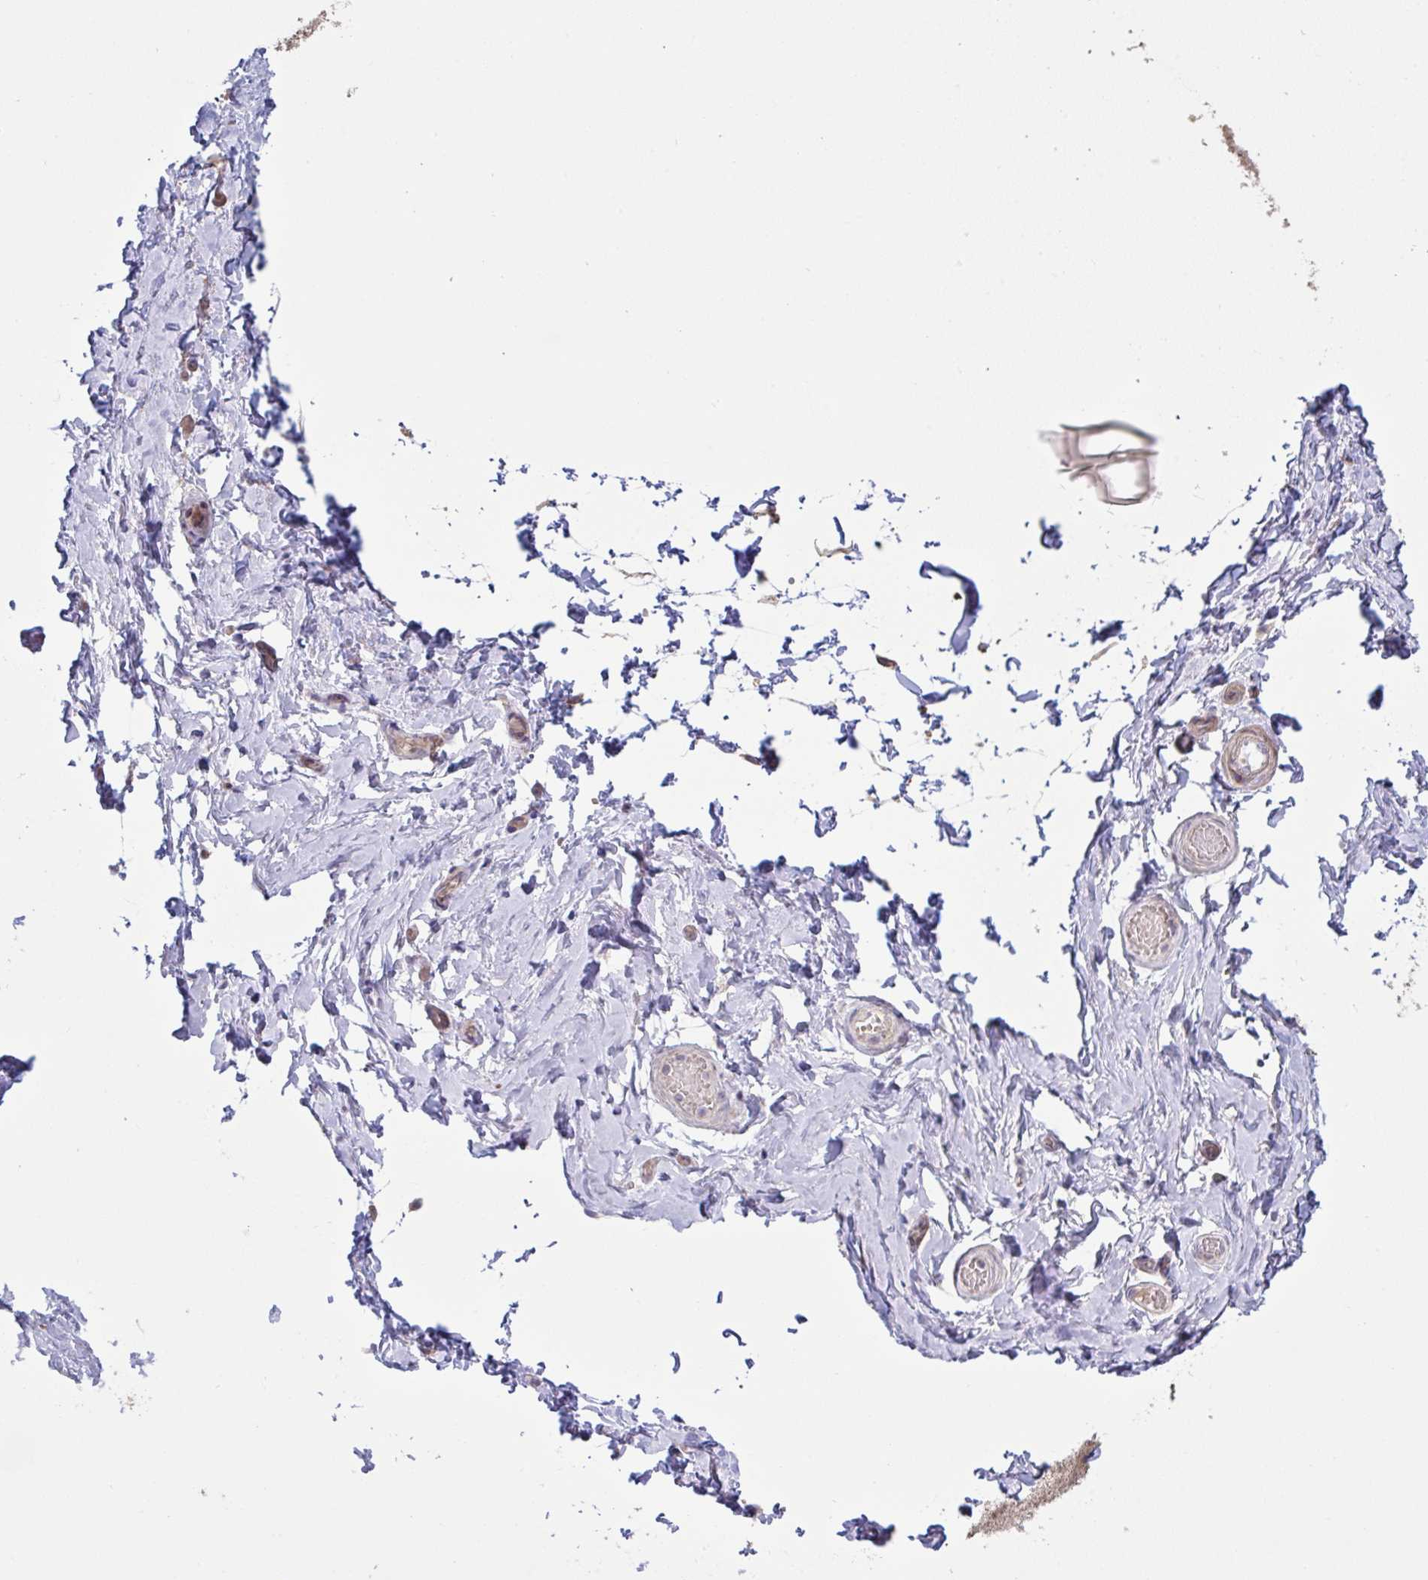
{"staining": {"intensity": "negative", "quantity": "none", "location": "none"}, "tissue": "adipose tissue", "cell_type": "Adipocytes", "image_type": "normal", "snomed": [{"axis": "morphology", "description": "Normal tissue, NOS"}, {"axis": "topography", "description": "Epididymis, spermatic cord, NOS"}, {"axis": "topography", "description": "Epididymis"}, {"axis": "topography", "description": "Peripheral nerve tissue"}], "caption": "This is a histopathology image of immunohistochemistry staining of normal adipose tissue, which shows no staining in adipocytes.", "gene": "MICOS10", "patient": {"sex": "male", "age": 29}}